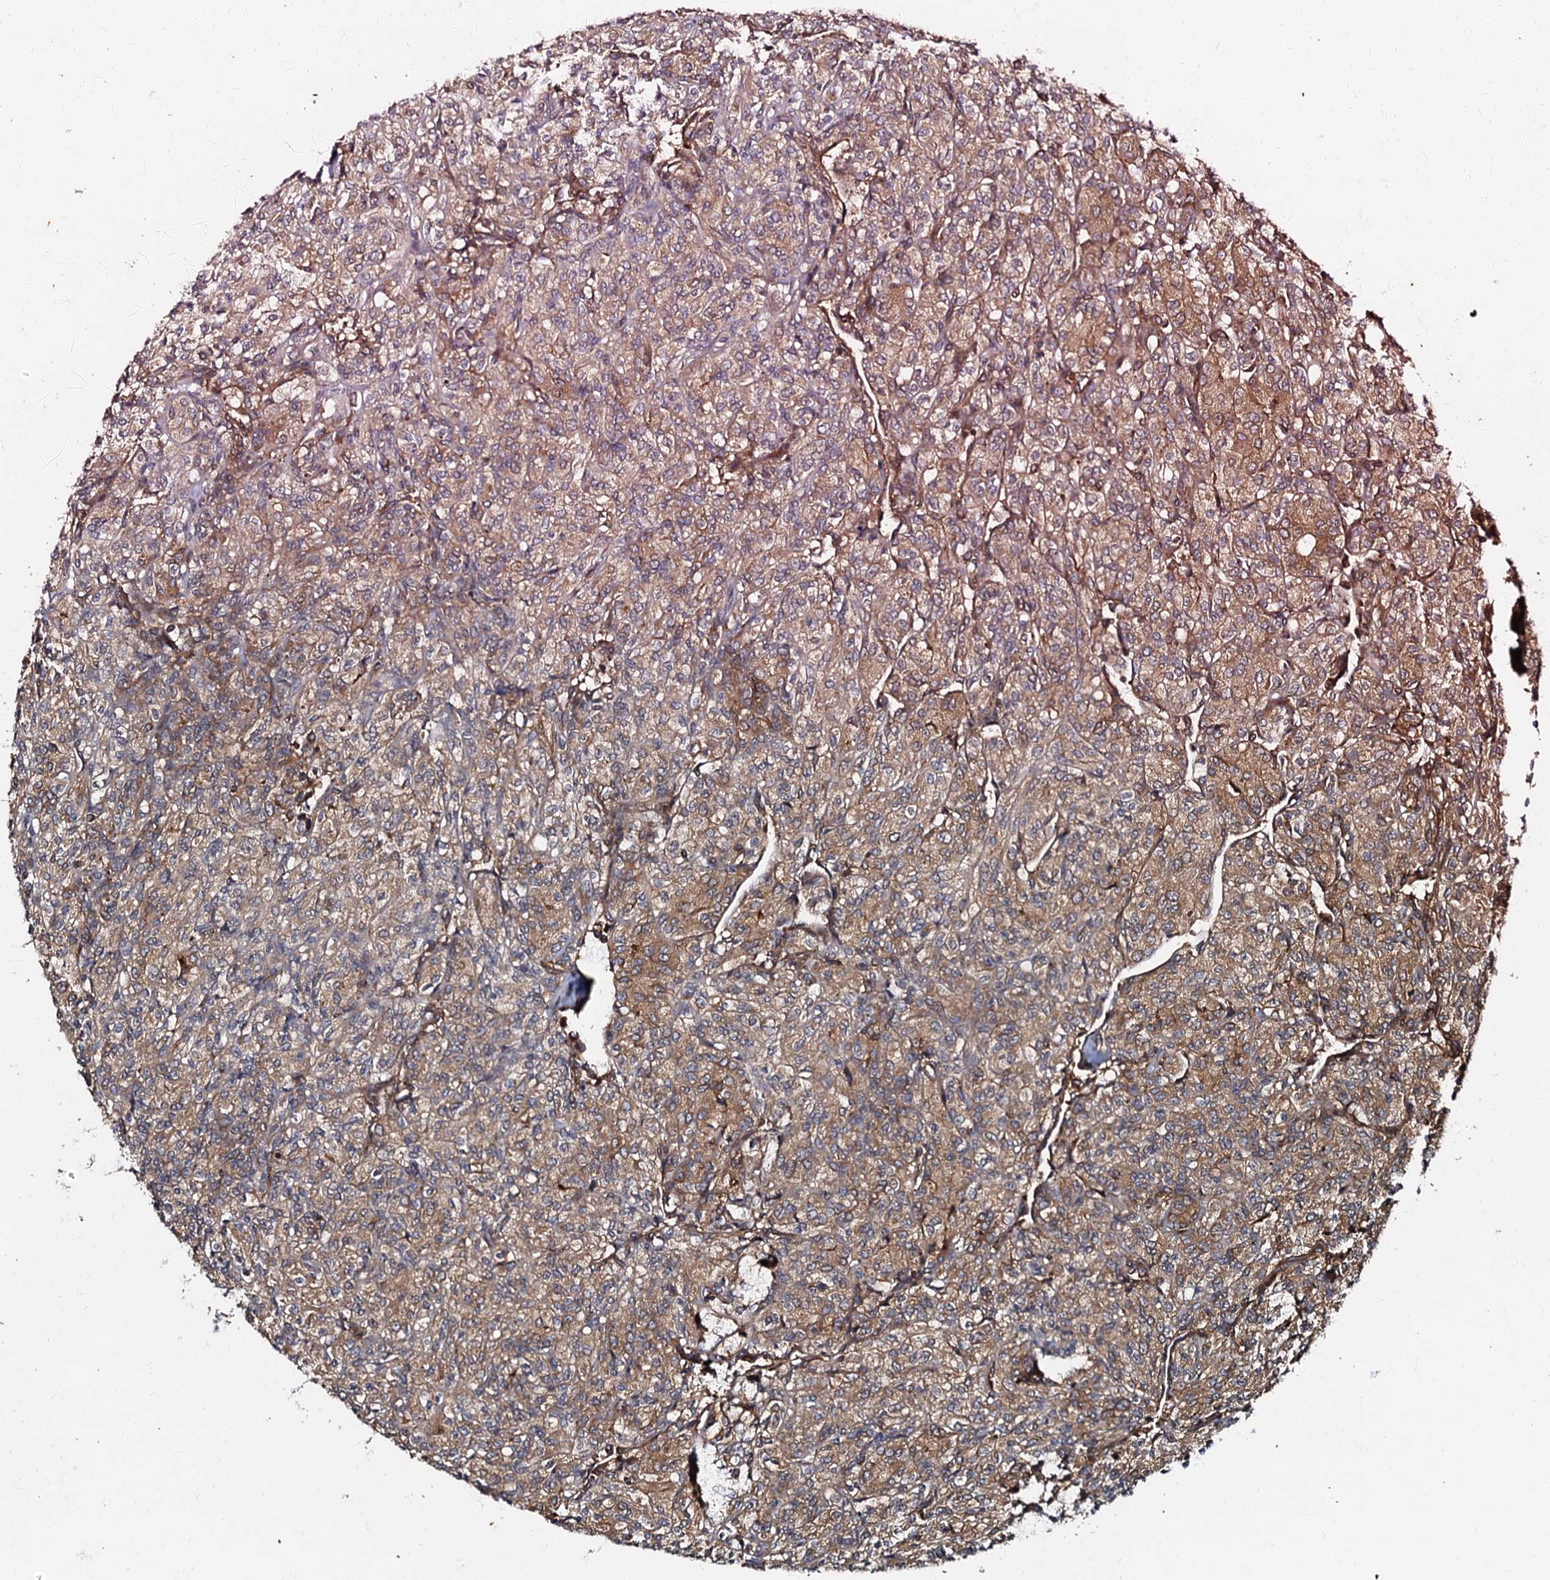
{"staining": {"intensity": "moderate", "quantity": ">75%", "location": "cytoplasmic/membranous"}, "tissue": "renal cancer", "cell_type": "Tumor cells", "image_type": "cancer", "snomed": [{"axis": "morphology", "description": "Adenocarcinoma, NOS"}, {"axis": "topography", "description": "Kidney"}], "caption": "An immunohistochemistry micrograph of tumor tissue is shown. Protein staining in brown shows moderate cytoplasmic/membranous positivity in renal cancer (adenocarcinoma) within tumor cells.", "gene": "BLOC1S6", "patient": {"sex": "male", "age": 77}}